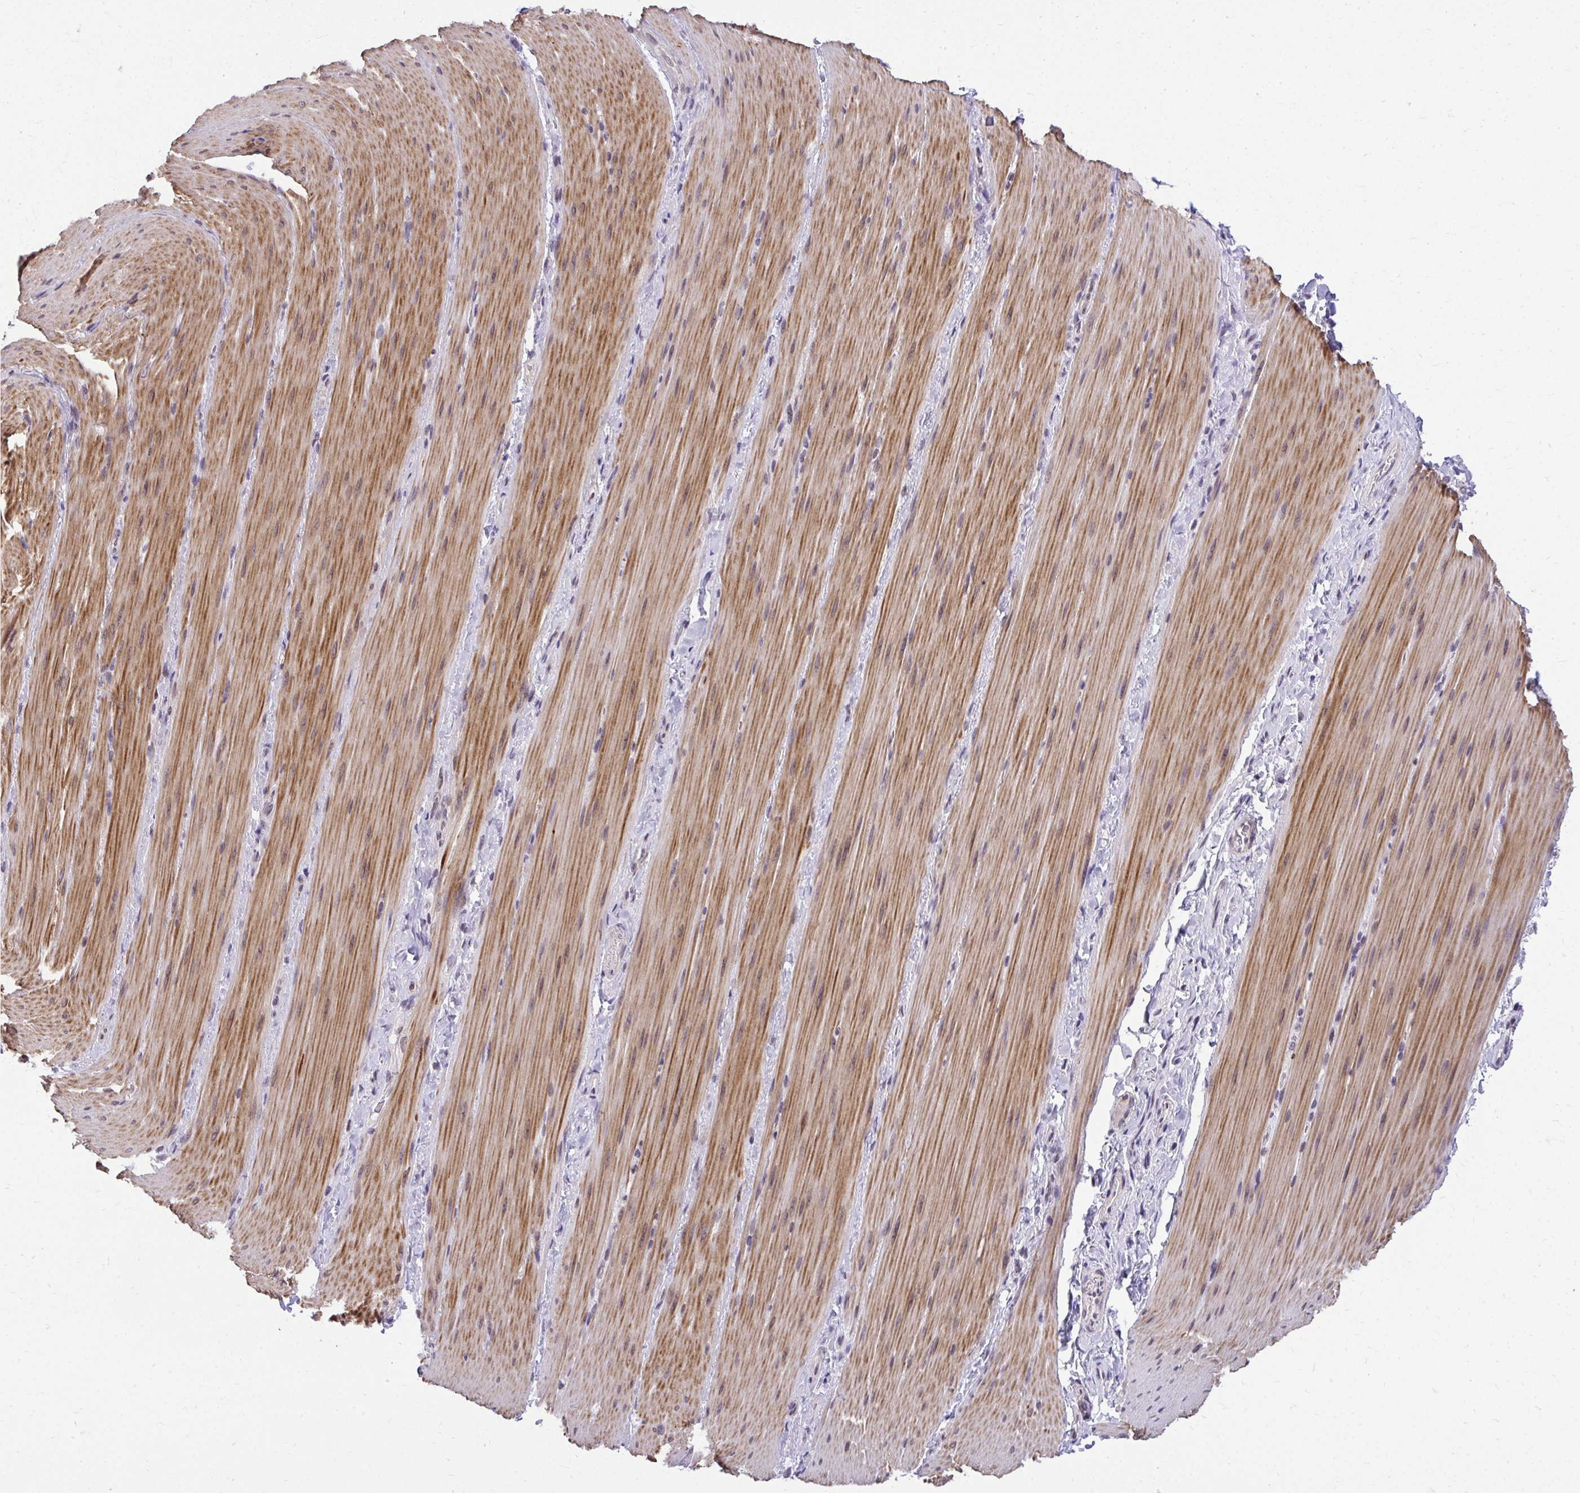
{"staining": {"intensity": "moderate", "quantity": "25%-75%", "location": "cytoplasmic/membranous,nuclear"}, "tissue": "smooth muscle", "cell_type": "Smooth muscle cells", "image_type": "normal", "snomed": [{"axis": "morphology", "description": "Normal tissue, NOS"}, {"axis": "topography", "description": "Smooth muscle"}, {"axis": "topography", "description": "Colon"}], "caption": "Protein staining reveals moderate cytoplasmic/membranous,nuclear positivity in approximately 25%-75% of smooth muscle cells in unremarkable smooth muscle. (DAB (3,3'-diaminobenzidine) IHC with brightfield microscopy, high magnification).", "gene": "BANF1", "patient": {"sex": "male", "age": 73}}